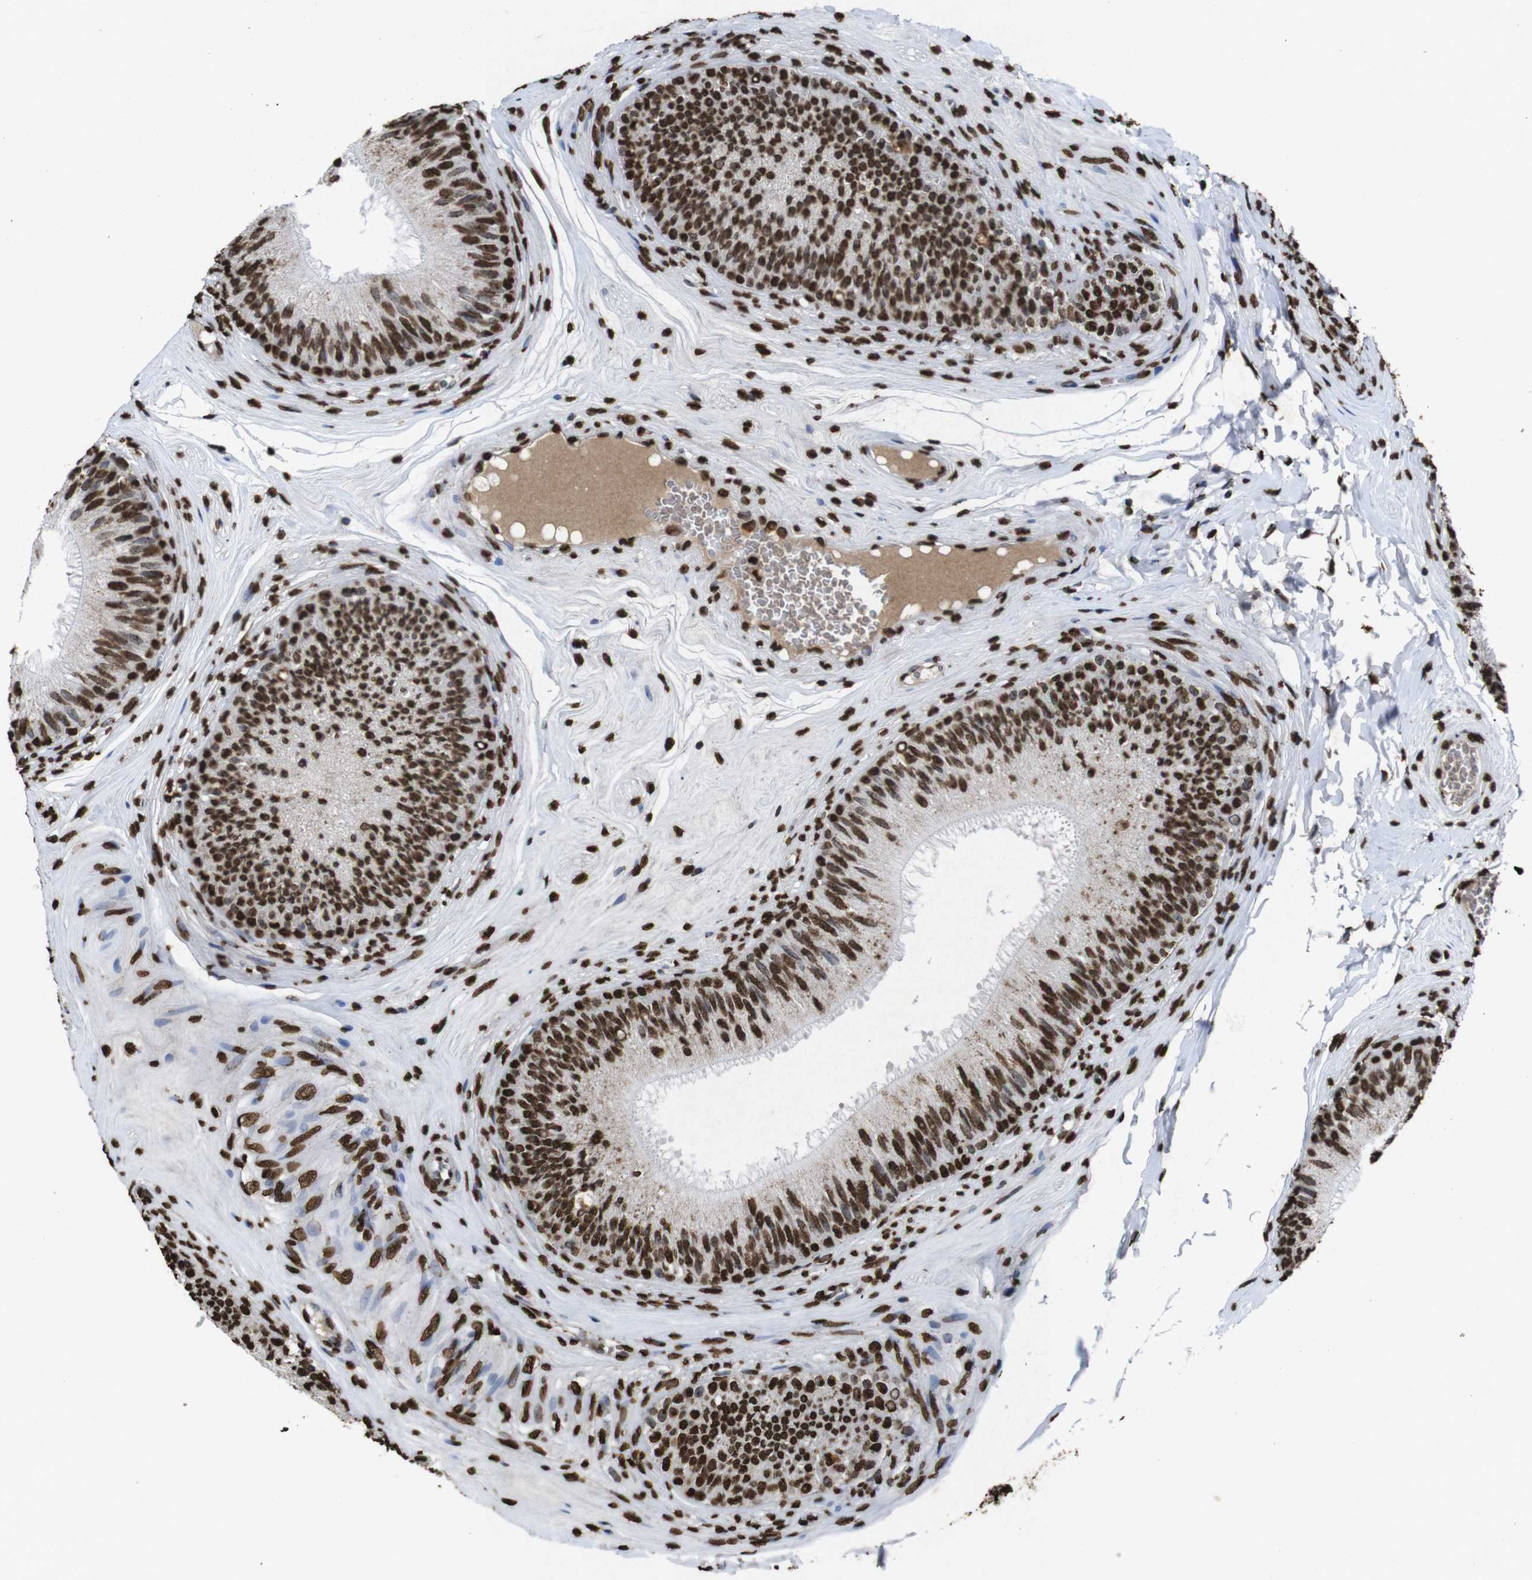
{"staining": {"intensity": "strong", "quantity": ">75%", "location": "nuclear"}, "tissue": "epididymis", "cell_type": "Glandular cells", "image_type": "normal", "snomed": [{"axis": "morphology", "description": "Normal tissue, NOS"}, {"axis": "topography", "description": "Testis"}, {"axis": "topography", "description": "Epididymis"}], "caption": "High-power microscopy captured an immunohistochemistry (IHC) image of benign epididymis, revealing strong nuclear positivity in approximately >75% of glandular cells.", "gene": "MDM2", "patient": {"sex": "male", "age": 36}}